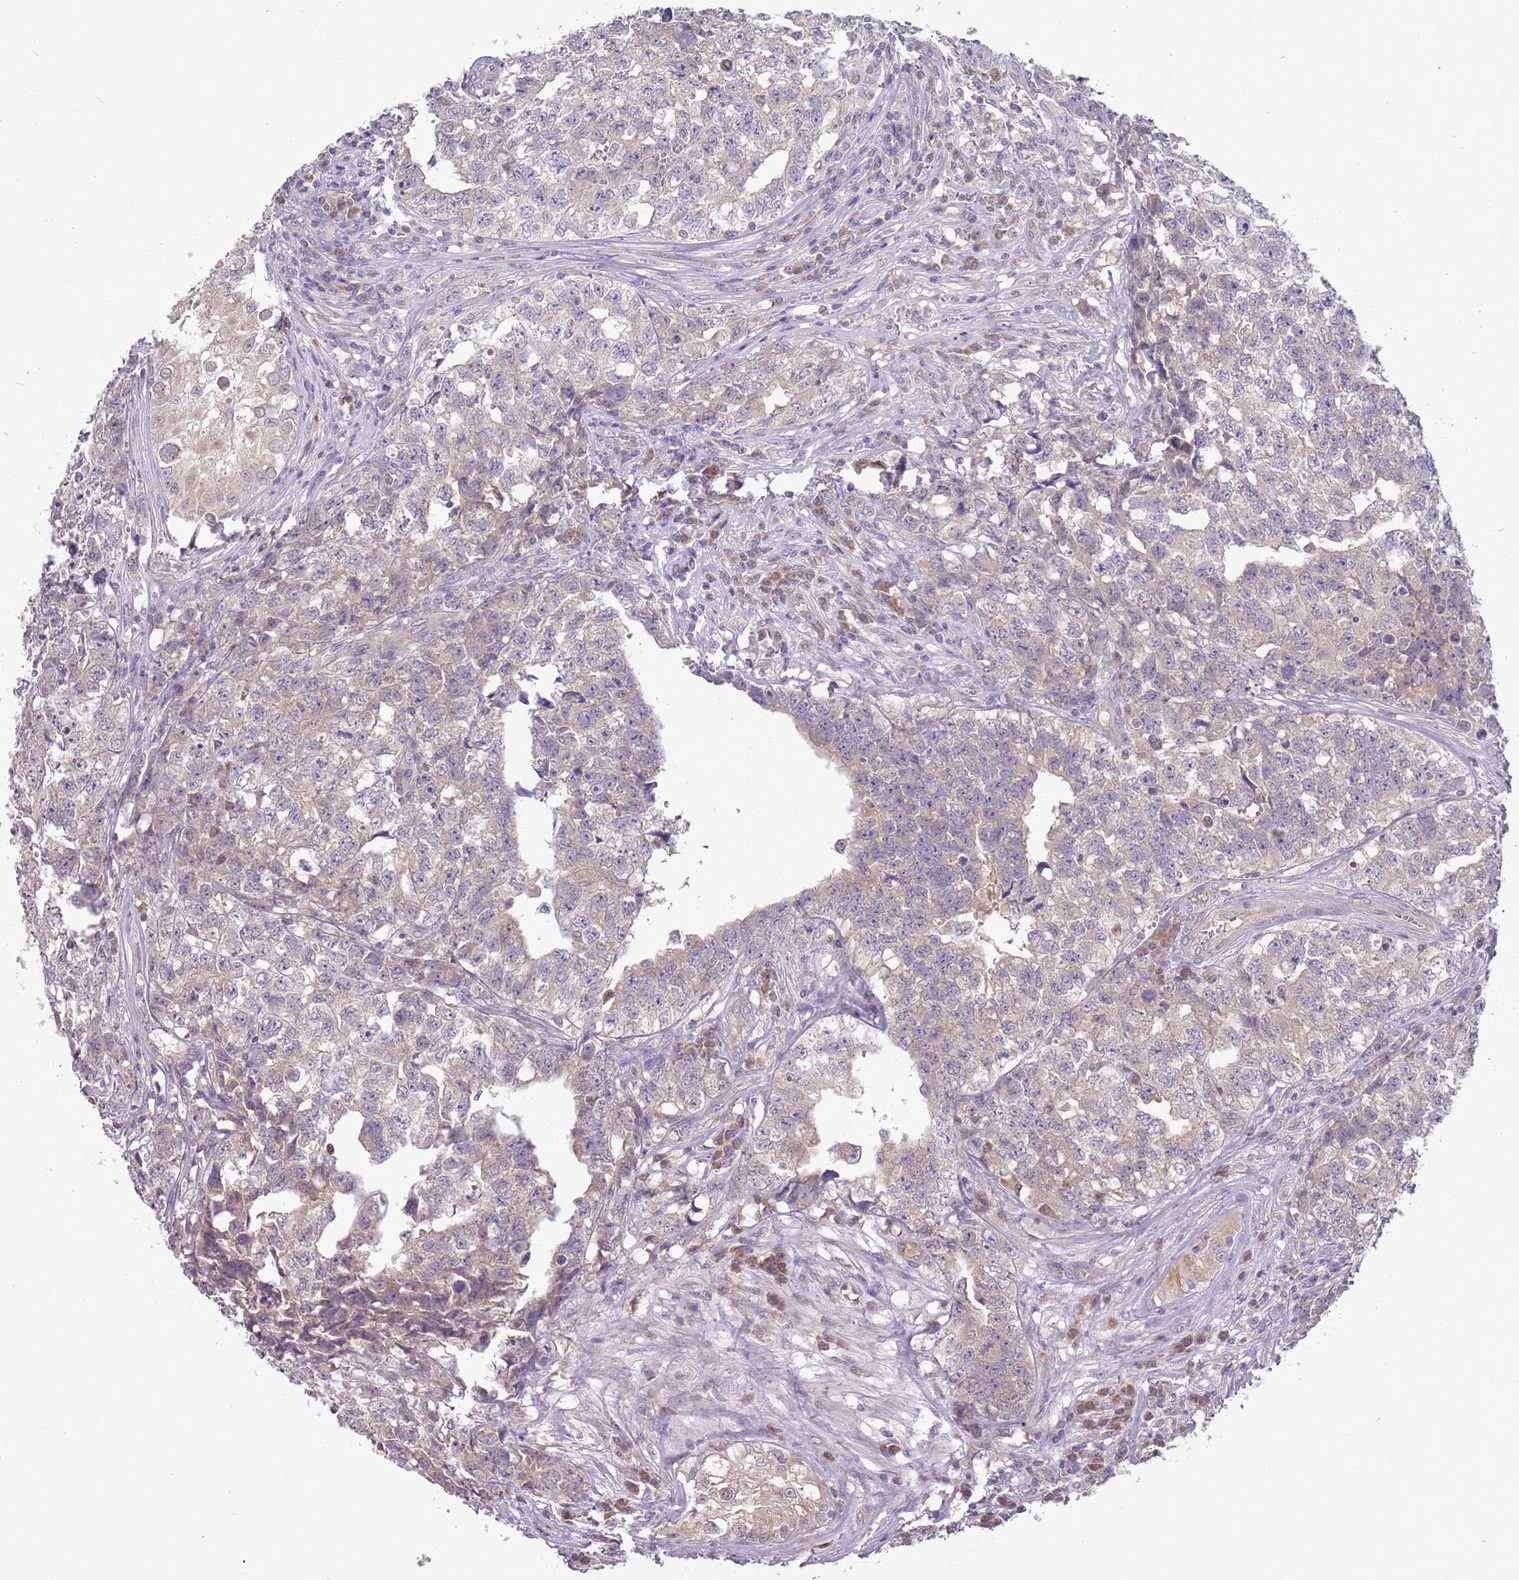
{"staining": {"intensity": "weak", "quantity": "<25%", "location": "cytoplasmic/membranous"}, "tissue": "testis cancer", "cell_type": "Tumor cells", "image_type": "cancer", "snomed": [{"axis": "morphology", "description": "Carcinoma, Embryonal, NOS"}, {"axis": "topography", "description": "Testis"}], "caption": "A micrograph of testis cancer stained for a protein demonstrates no brown staining in tumor cells.", "gene": "SKOR2", "patient": {"sex": "male", "age": 31}}